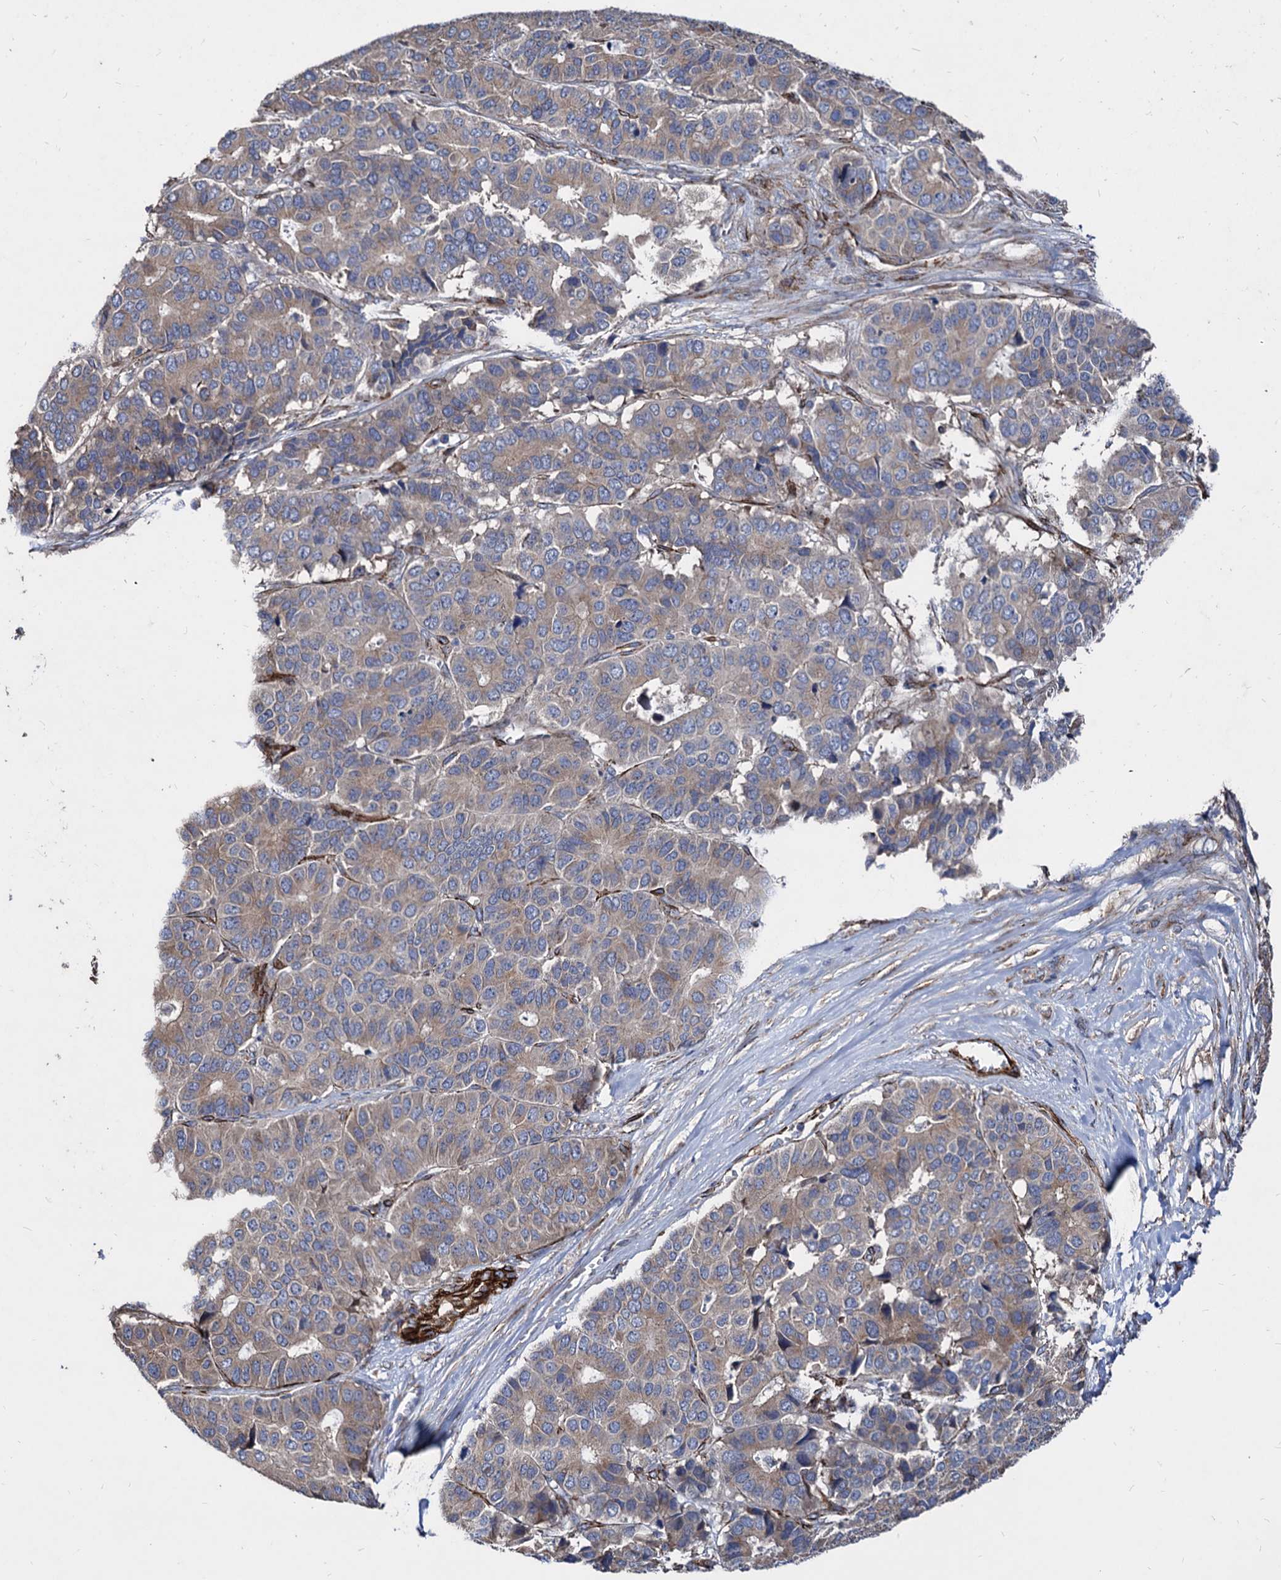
{"staining": {"intensity": "weak", "quantity": ">75%", "location": "cytoplasmic/membranous"}, "tissue": "pancreatic cancer", "cell_type": "Tumor cells", "image_type": "cancer", "snomed": [{"axis": "morphology", "description": "Adenocarcinoma, NOS"}, {"axis": "topography", "description": "Pancreas"}], "caption": "This histopathology image reveals IHC staining of pancreatic adenocarcinoma, with low weak cytoplasmic/membranous staining in approximately >75% of tumor cells.", "gene": "WDR11", "patient": {"sex": "male", "age": 50}}